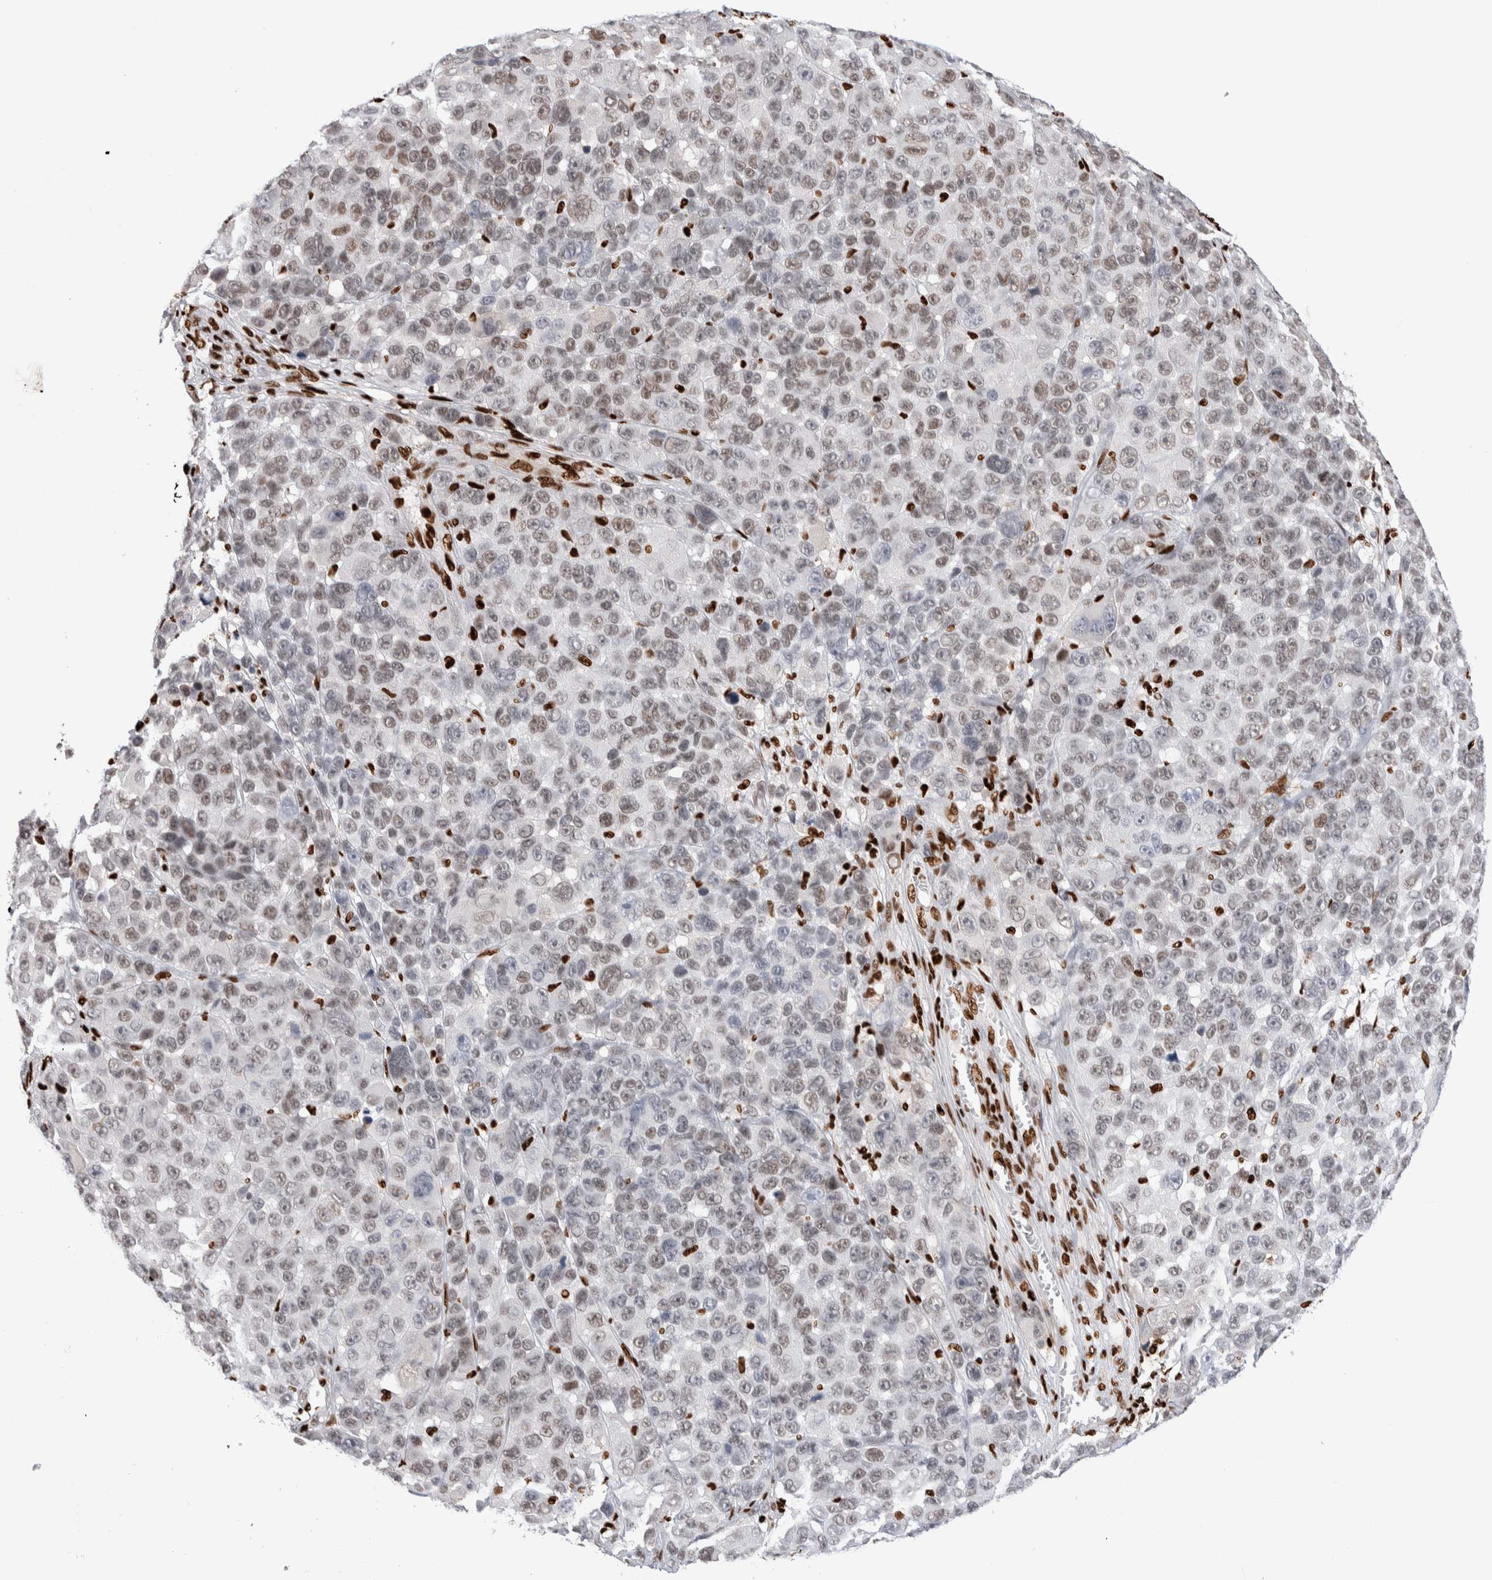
{"staining": {"intensity": "weak", "quantity": "25%-75%", "location": "nuclear"}, "tissue": "melanoma", "cell_type": "Tumor cells", "image_type": "cancer", "snomed": [{"axis": "morphology", "description": "Malignant melanoma, NOS"}, {"axis": "topography", "description": "Skin"}], "caption": "Protein analysis of melanoma tissue shows weak nuclear staining in approximately 25%-75% of tumor cells.", "gene": "RNASEK-C17orf49", "patient": {"sex": "male", "age": 53}}